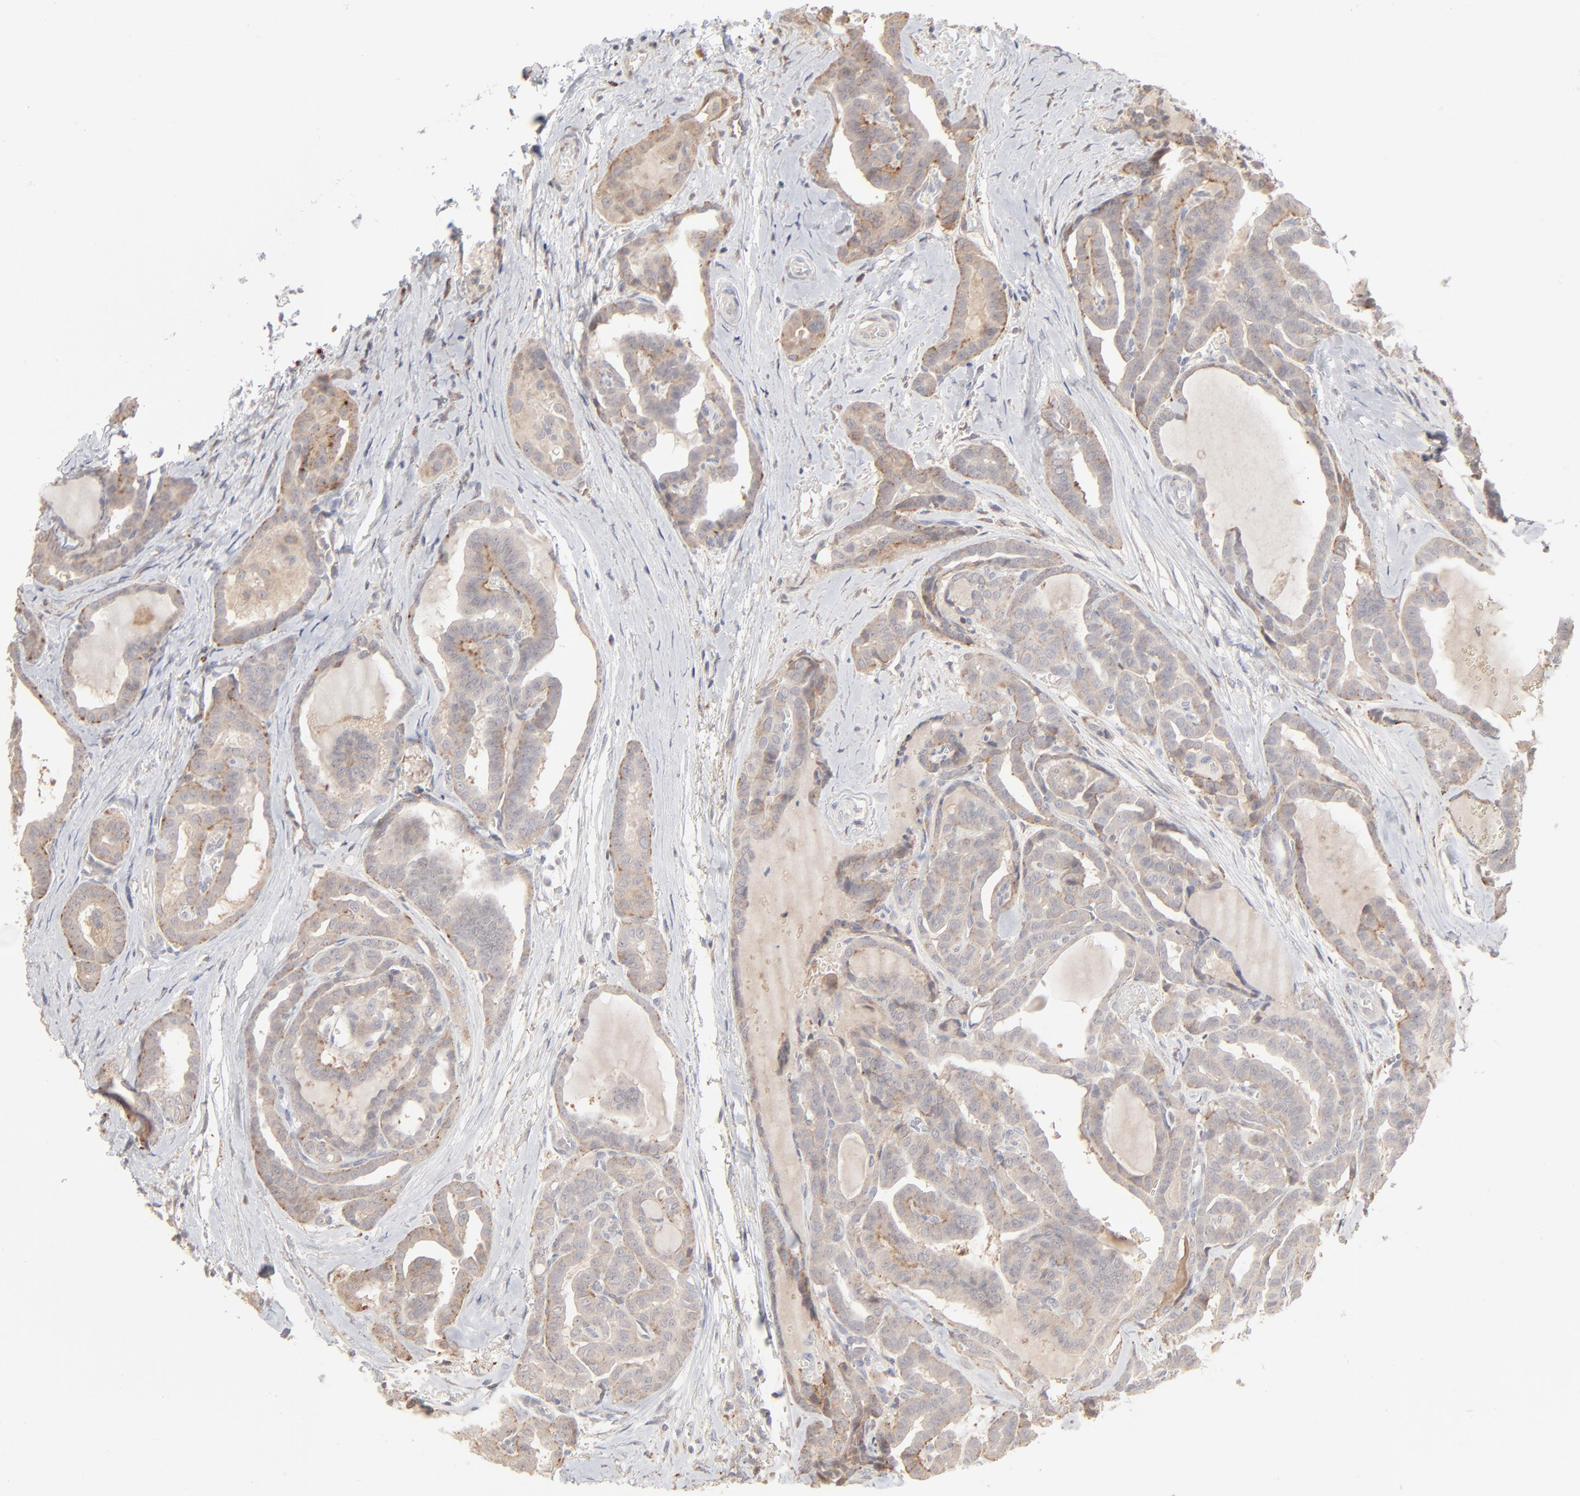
{"staining": {"intensity": "weak", "quantity": ">75%", "location": "cytoplasmic/membranous"}, "tissue": "thyroid cancer", "cell_type": "Tumor cells", "image_type": "cancer", "snomed": [{"axis": "morphology", "description": "Carcinoma, NOS"}, {"axis": "topography", "description": "Thyroid gland"}], "caption": "Human carcinoma (thyroid) stained with a brown dye shows weak cytoplasmic/membranous positive positivity in approximately >75% of tumor cells.", "gene": "POMT2", "patient": {"sex": "female", "age": 91}}